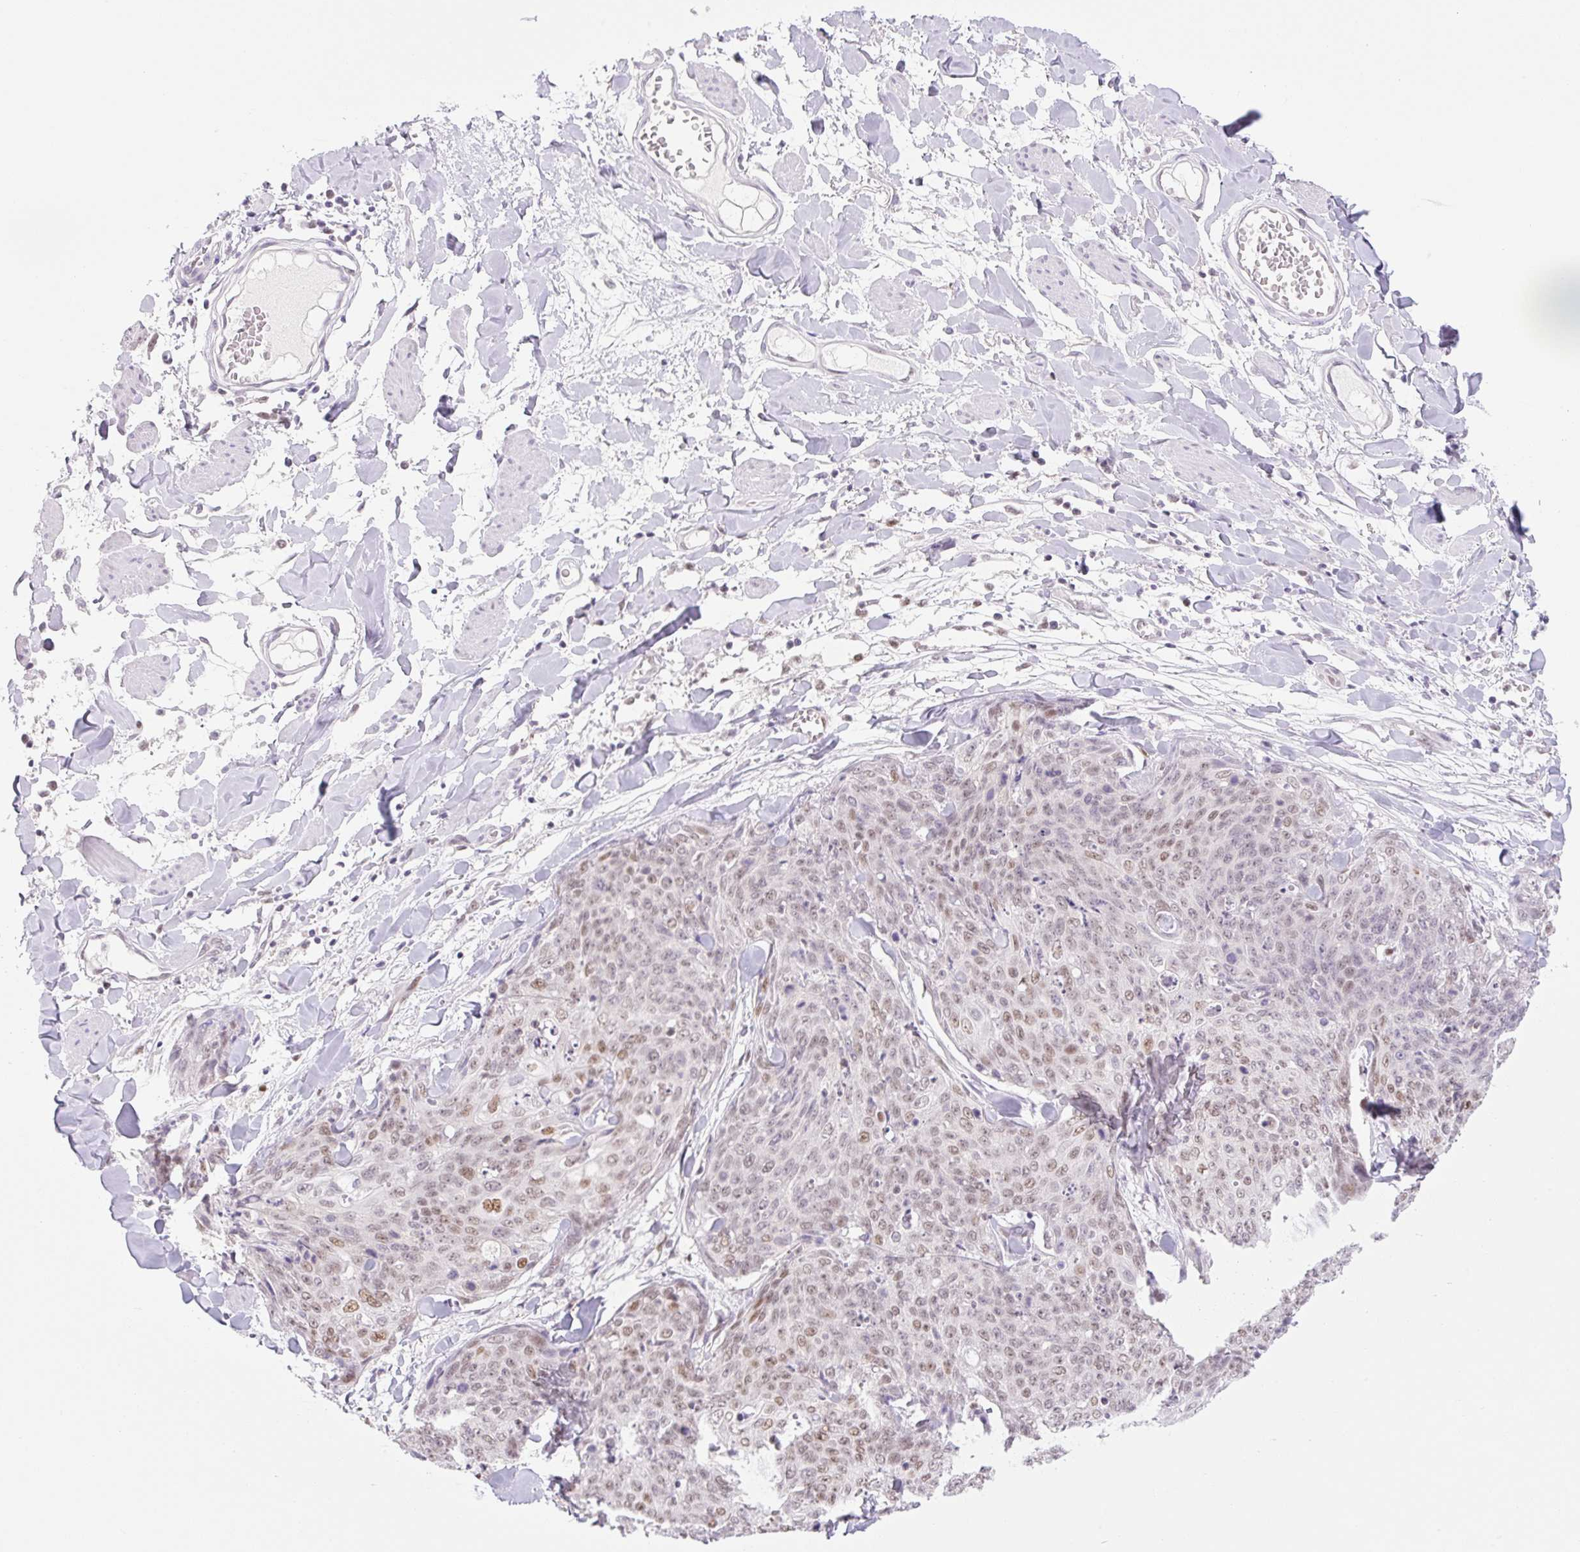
{"staining": {"intensity": "weak", "quantity": ">75%", "location": "nuclear"}, "tissue": "skin cancer", "cell_type": "Tumor cells", "image_type": "cancer", "snomed": [{"axis": "morphology", "description": "Squamous cell carcinoma, NOS"}, {"axis": "topography", "description": "Skin"}, {"axis": "topography", "description": "Vulva"}], "caption": "Protein expression analysis of skin squamous cell carcinoma shows weak nuclear expression in about >75% of tumor cells.", "gene": "TLE3", "patient": {"sex": "female", "age": 85}}